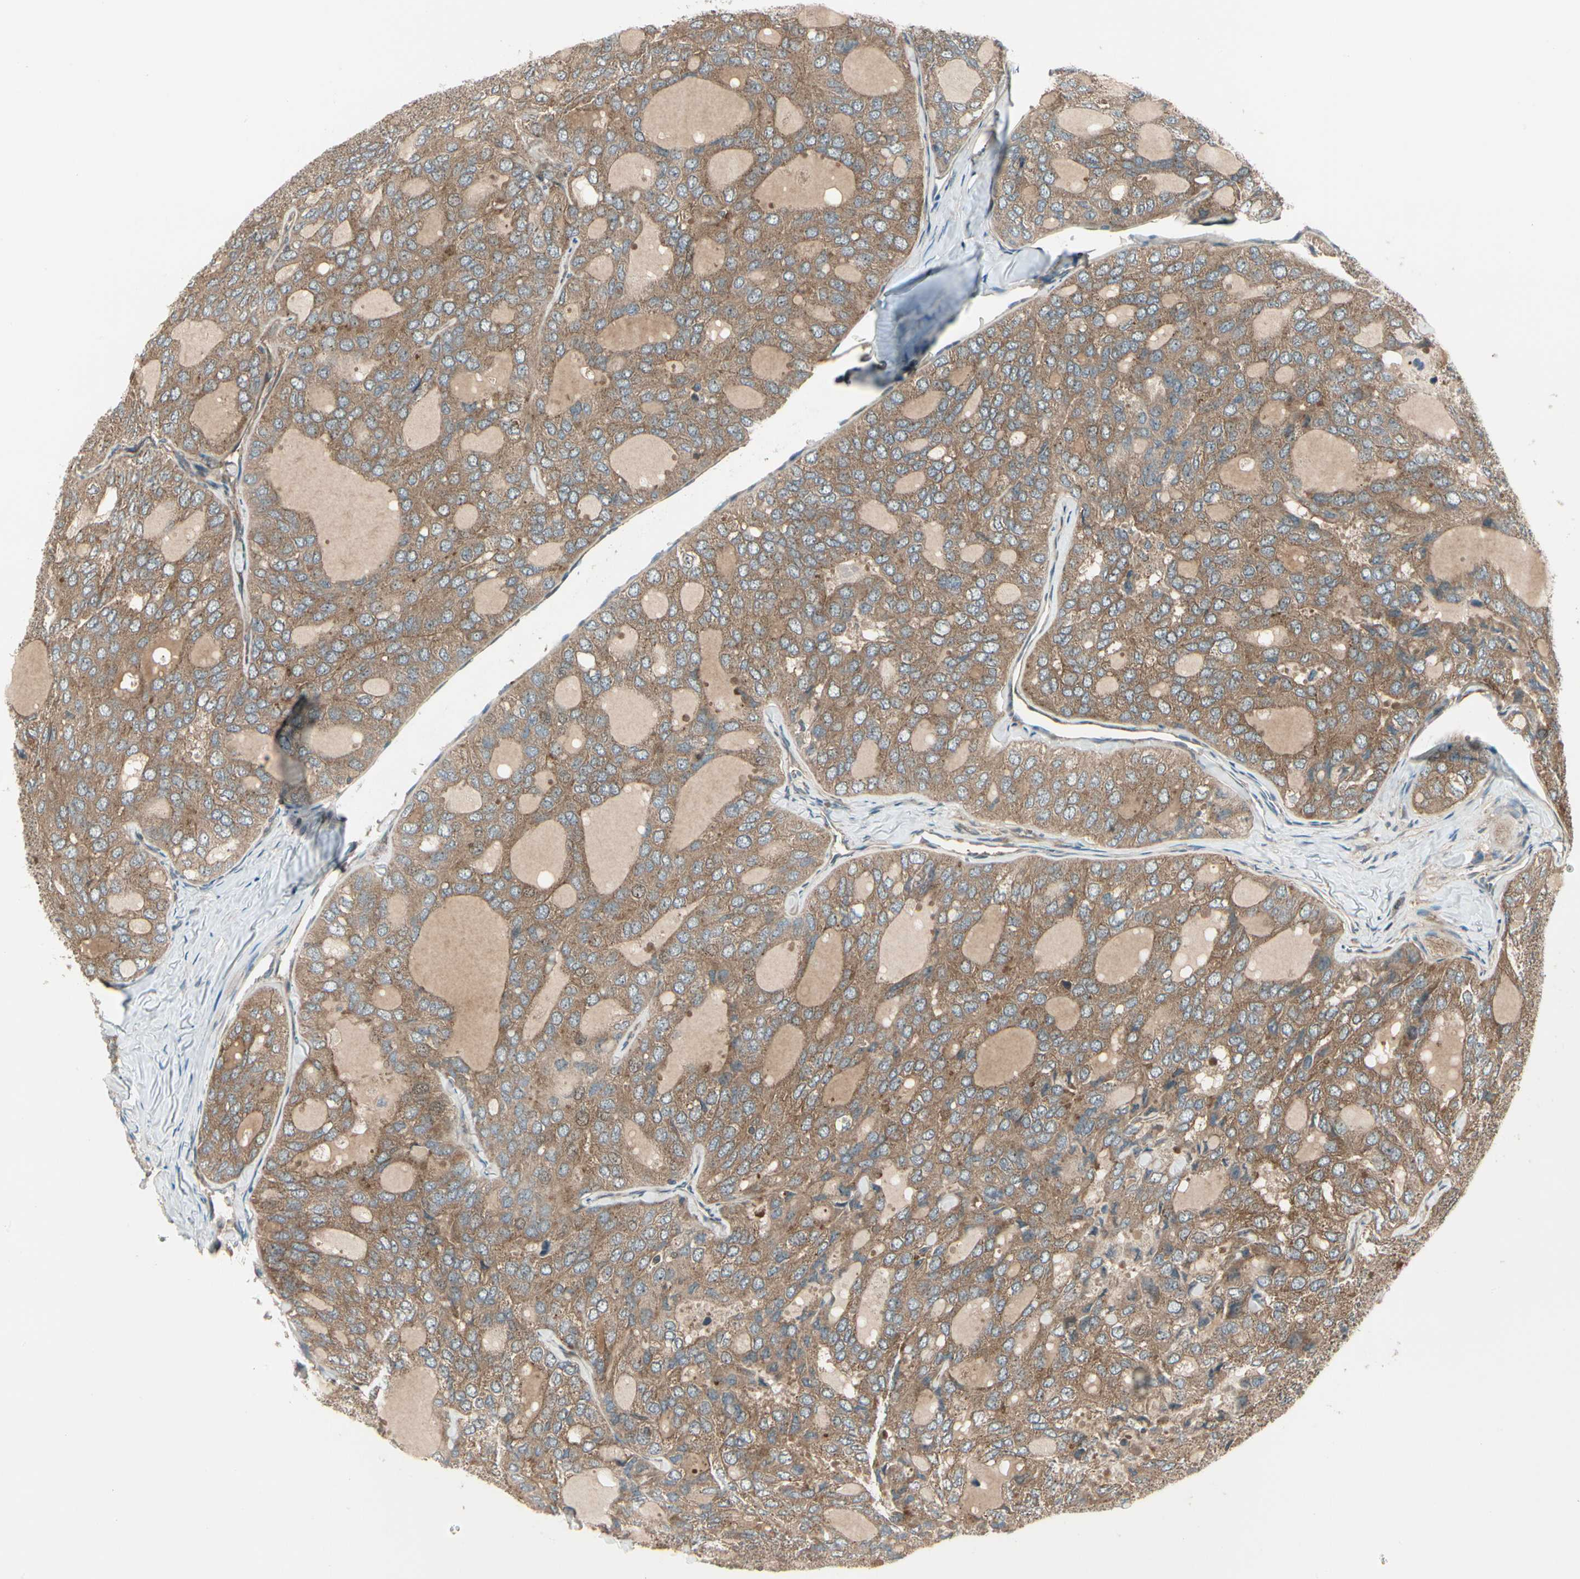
{"staining": {"intensity": "moderate", "quantity": ">75%", "location": "cytoplasmic/membranous"}, "tissue": "thyroid cancer", "cell_type": "Tumor cells", "image_type": "cancer", "snomed": [{"axis": "morphology", "description": "Follicular adenoma carcinoma, NOS"}, {"axis": "topography", "description": "Thyroid gland"}], "caption": "Immunohistochemistry photomicrograph of human follicular adenoma carcinoma (thyroid) stained for a protein (brown), which exhibits medium levels of moderate cytoplasmic/membranous expression in about >75% of tumor cells.", "gene": "FKBP15", "patient": {"sex": "male", "age": 75}}